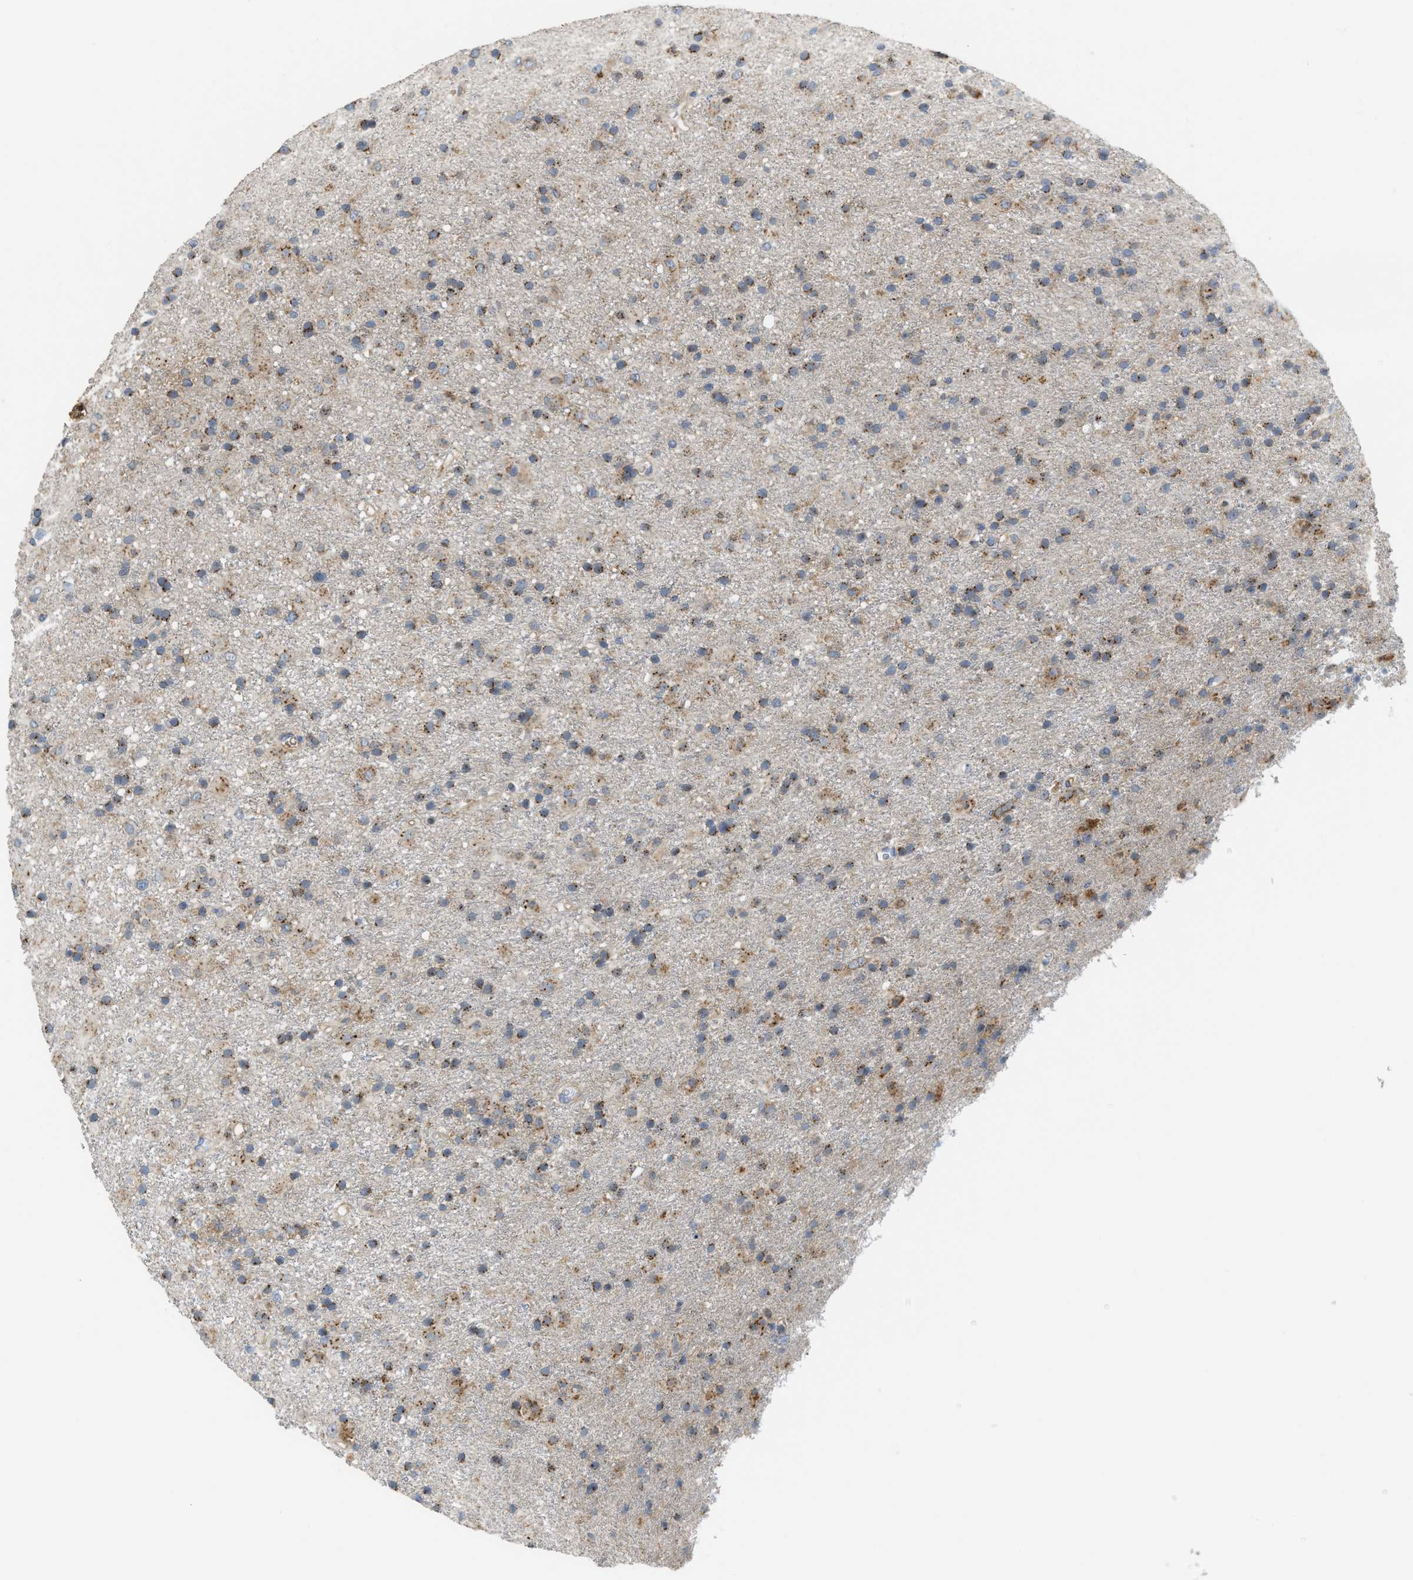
{"staining": {"intensity": "moderate", "quantity": "25%-75%", "location": "cytoplasmic/membranous"}, "tissue": "glioma", "cell_type": "Tumor cells", "image_type": "cancer", "snomed": [{"axis": "morphology", "description": "Glioma, malignant, Low grade"}, {"axis": "topography", "description": "Brain"}], "caption": "Low-grade glioma (malignant) stained for a protein (brown) exhibits moderate cytoplasmic/membranous positive staining in approximately 25%-75% of tumor cells.", "gene": "DIPK1A", "patient": {"sex": "male", "age": 65}}